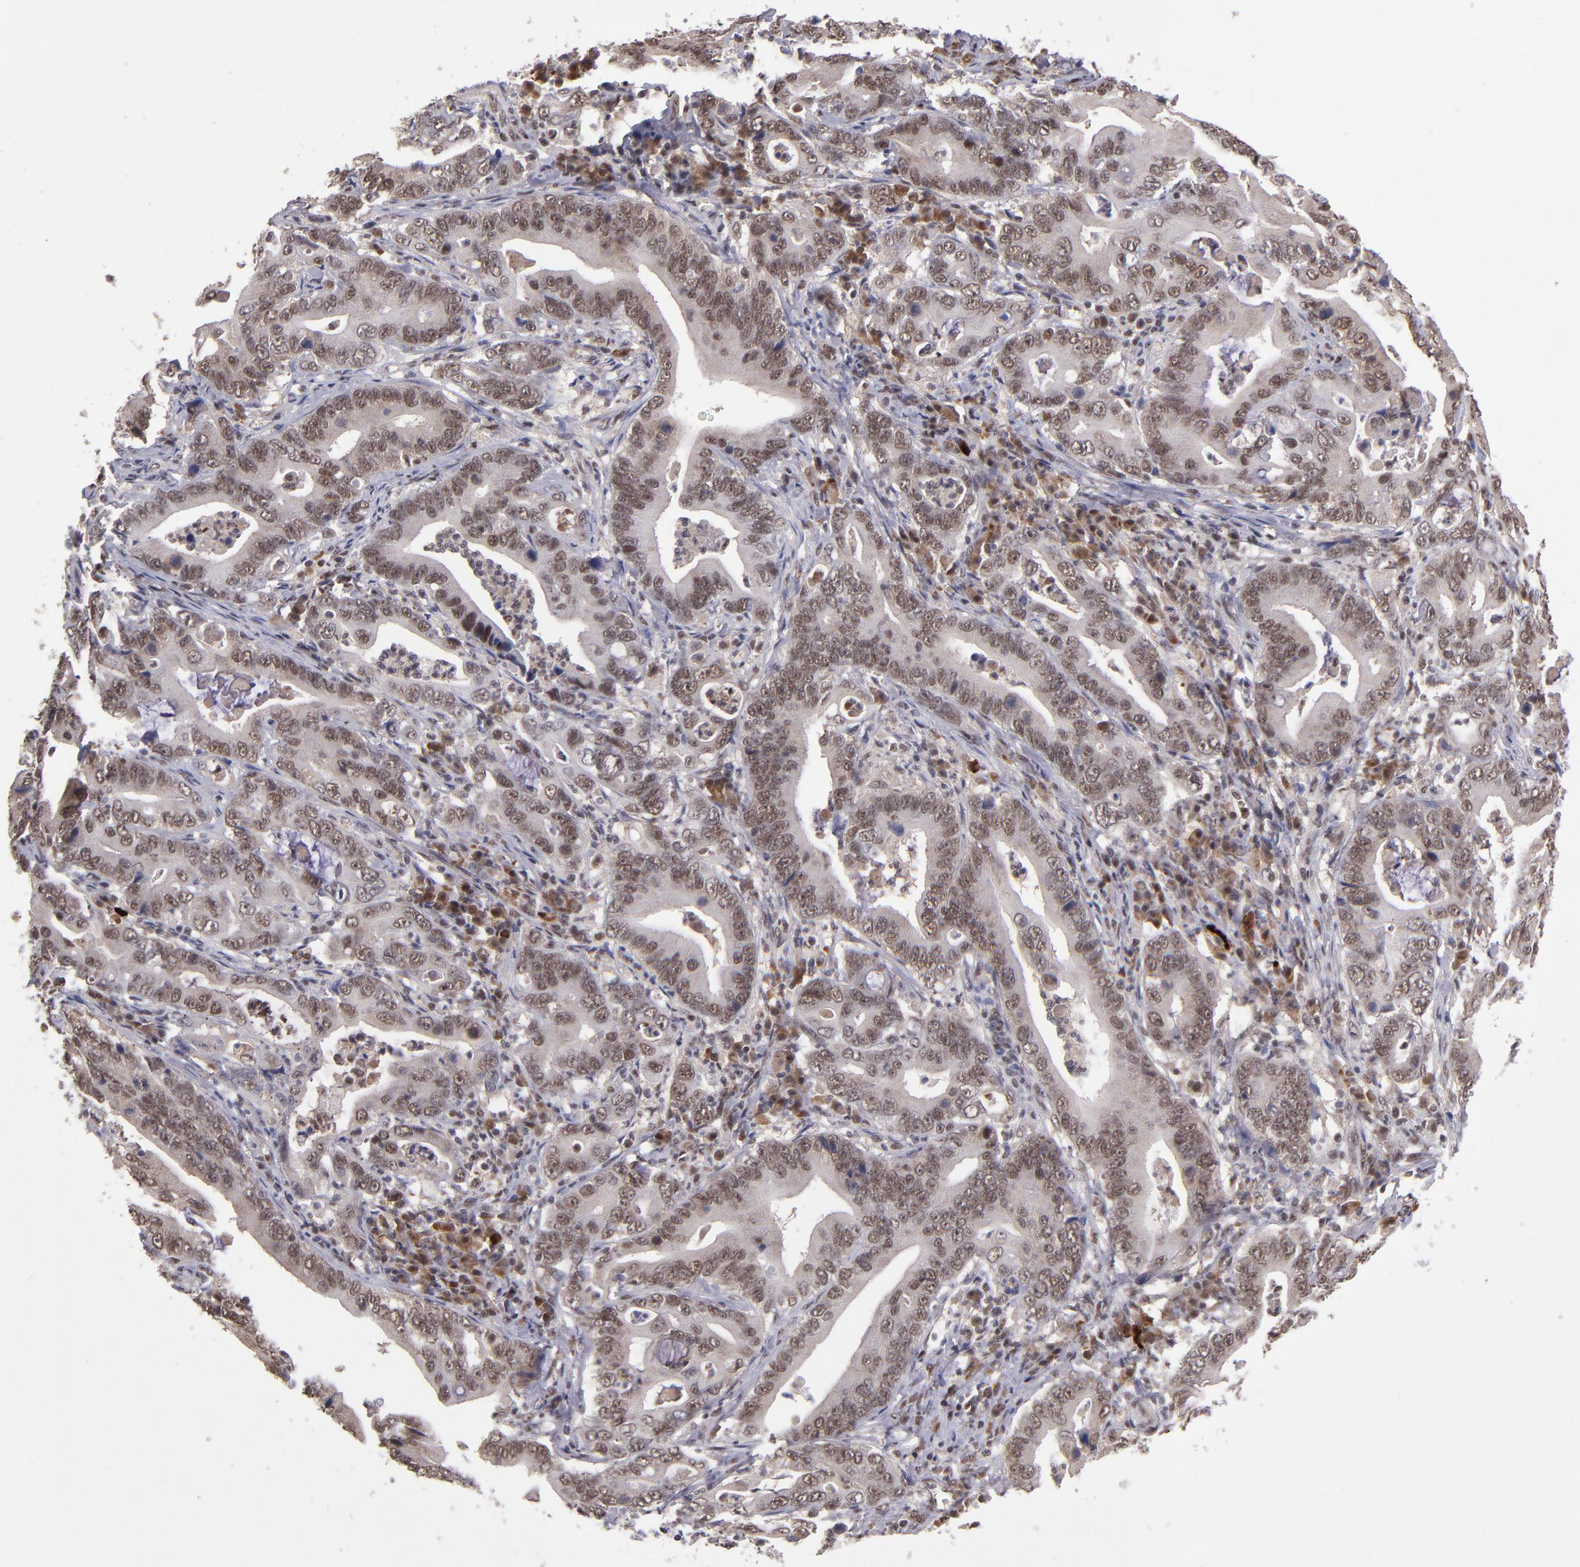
{"staining": {"intensity": "moderate", "quantity": ">75%", "location": "nuclear"}, "tissue": "stomach cancer", "cell_type": "Tumor cells", "image_type": "cancer", "snomed": [{"axis": "morphology", "description": "Adenocarcinoma, NOS"}, {"axis": "topography", "description": "Stomach, upper"}], "caption": "This is a micrograph of immunohistochemistry staining of adenocarcinoma (stomach), which shows moderate expression in the nuclear of tumor cells.", "gene": "EP300", "patient": {"sex": "male", "age": 63}}